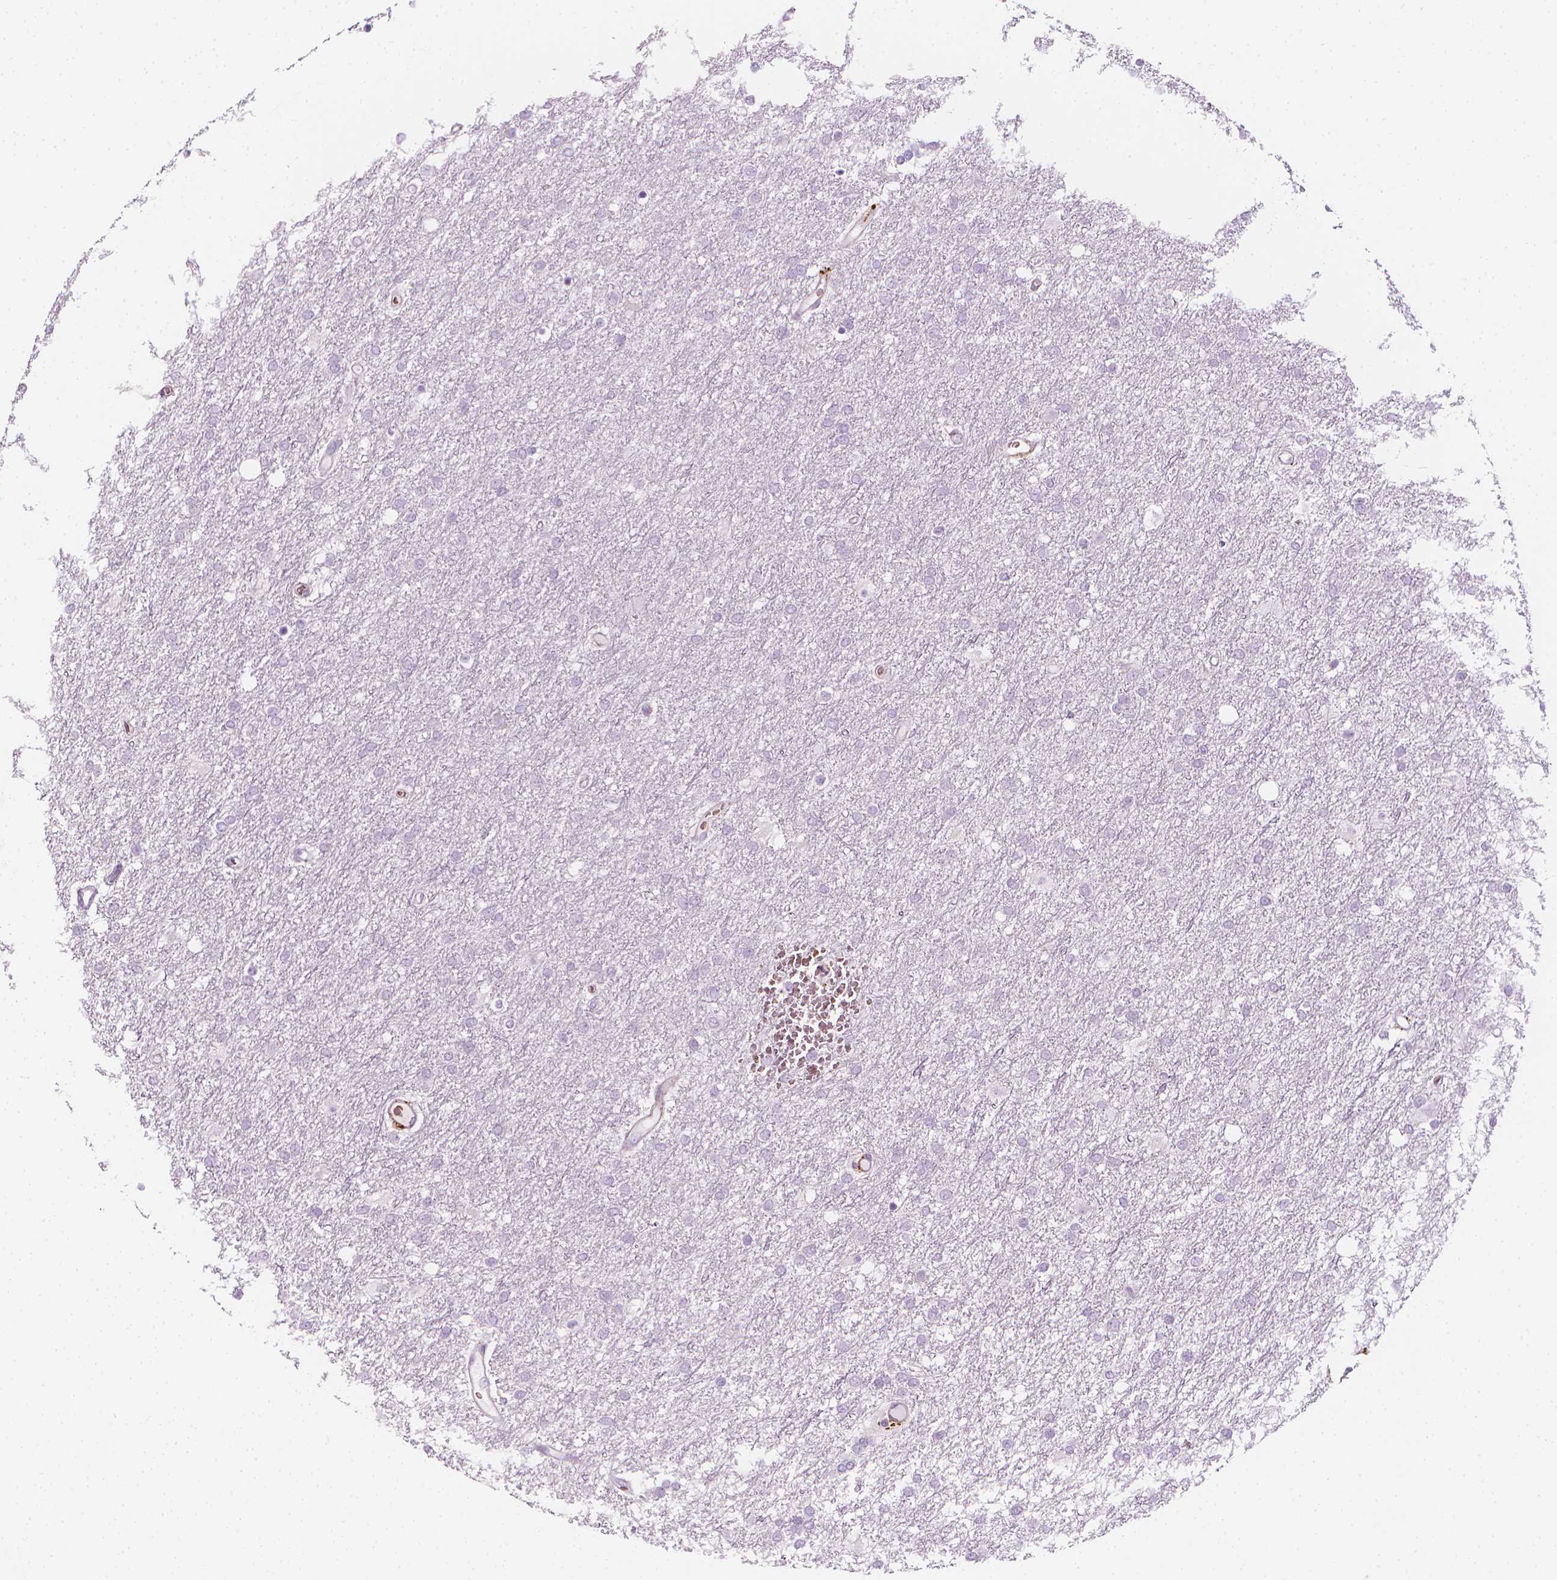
{"staining": {"intensity": "negative", "quantity": "none", "location": "none"}, "tissue": "glioma", "cell_type": "Tumor cells", "image_type": "cancer", "snomed": [{"axis": "morphology", "description": "Glioma, malignant, High grade"}, {"axis": "topography", "description": "Brain"}], "caption": "DAB (3,3'-diaminobenzidine) immunohistochemical staining of glioma exhibits no significant staining in tumor cells.", "gene": "CES1", "patient": {"sex": "female", "age": 61}}